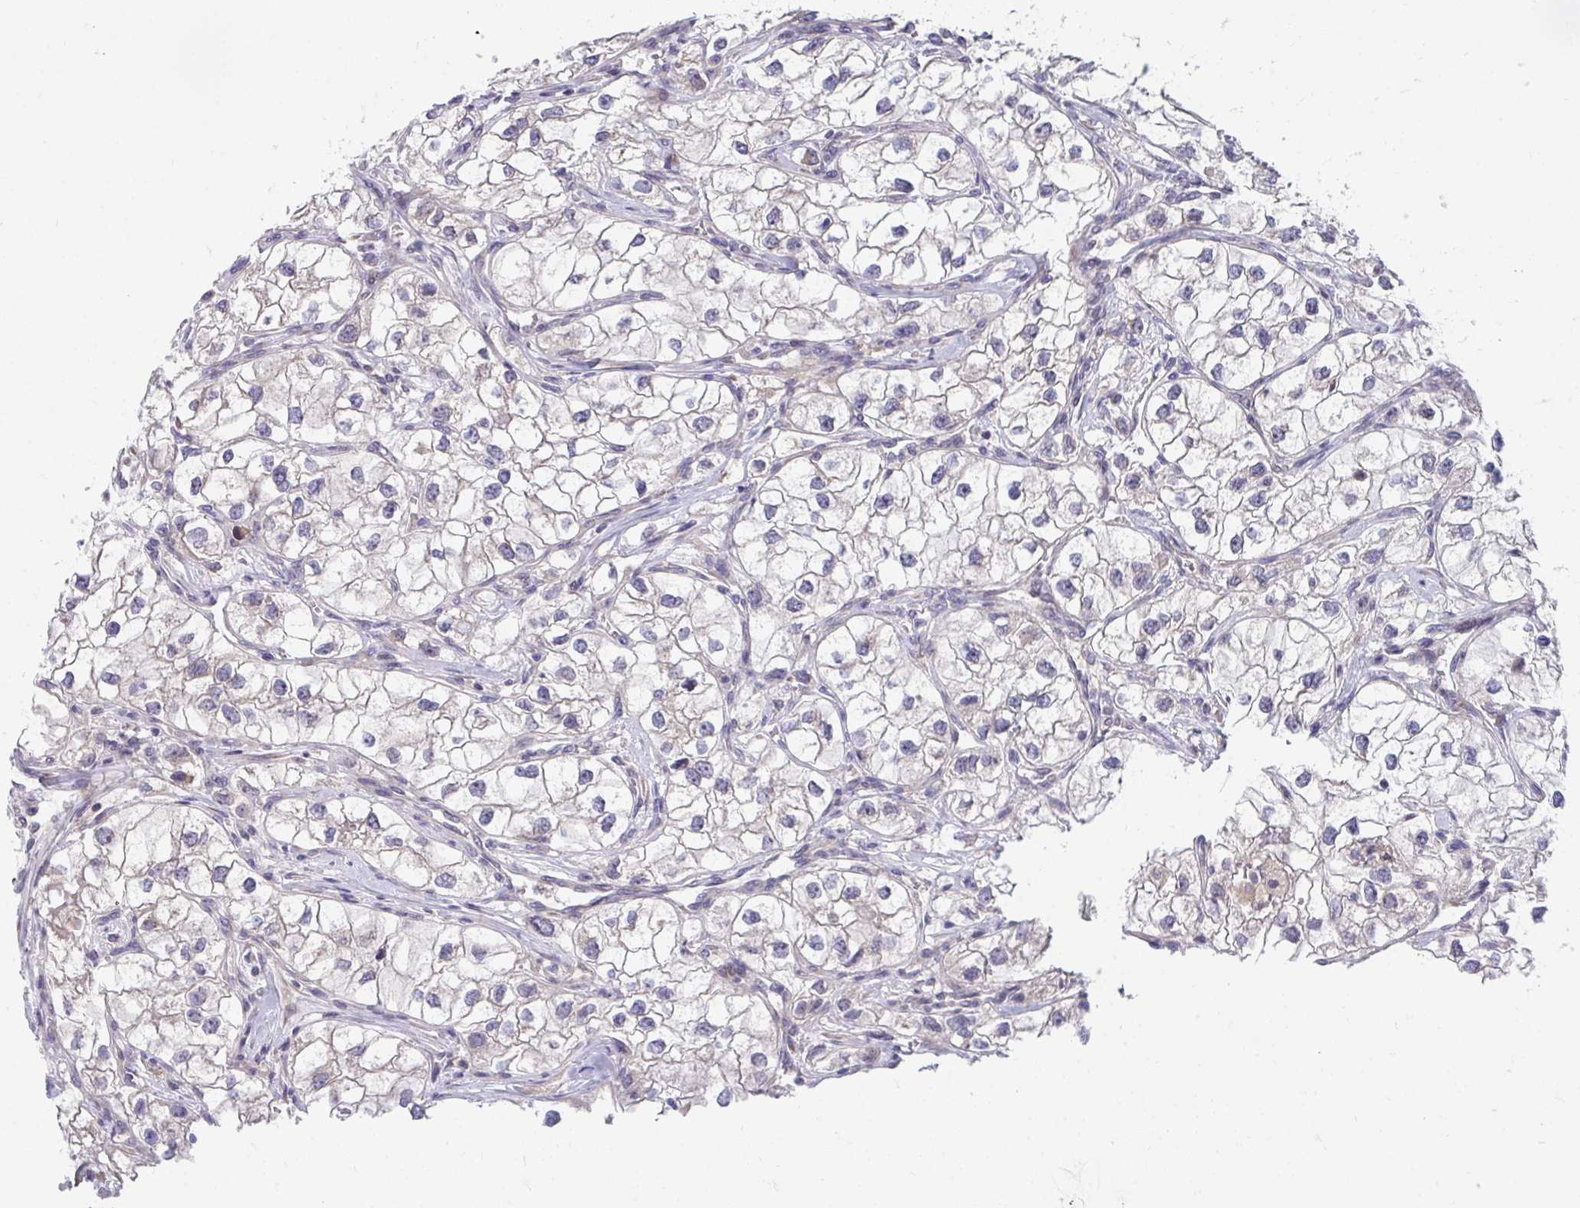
{"staining": {"intensity": "negative", "quantity": "none", "location": "none"}, "tissue": "renal cancer", "cell_type": "Tumor cells", "image_type": "cancer", "snomed": [{"axis": "morphology", "description": "Adenocarcinoma, NOS"}, {"axis": "topography", "description": "Kidney"}], "caption": "This is a photomicrograph of IHC staining of renal cancer, which shows no expression in tumor cells. (Stains: DAB (3,3'-diaminobenzidine) immunohistochemistry (IHC) with hematoxylin counter stain, Microscopy: brightfield microscopy at high magnification).", "gene": "SUSD4", "patient": {"sex": "male", "age": 59}}